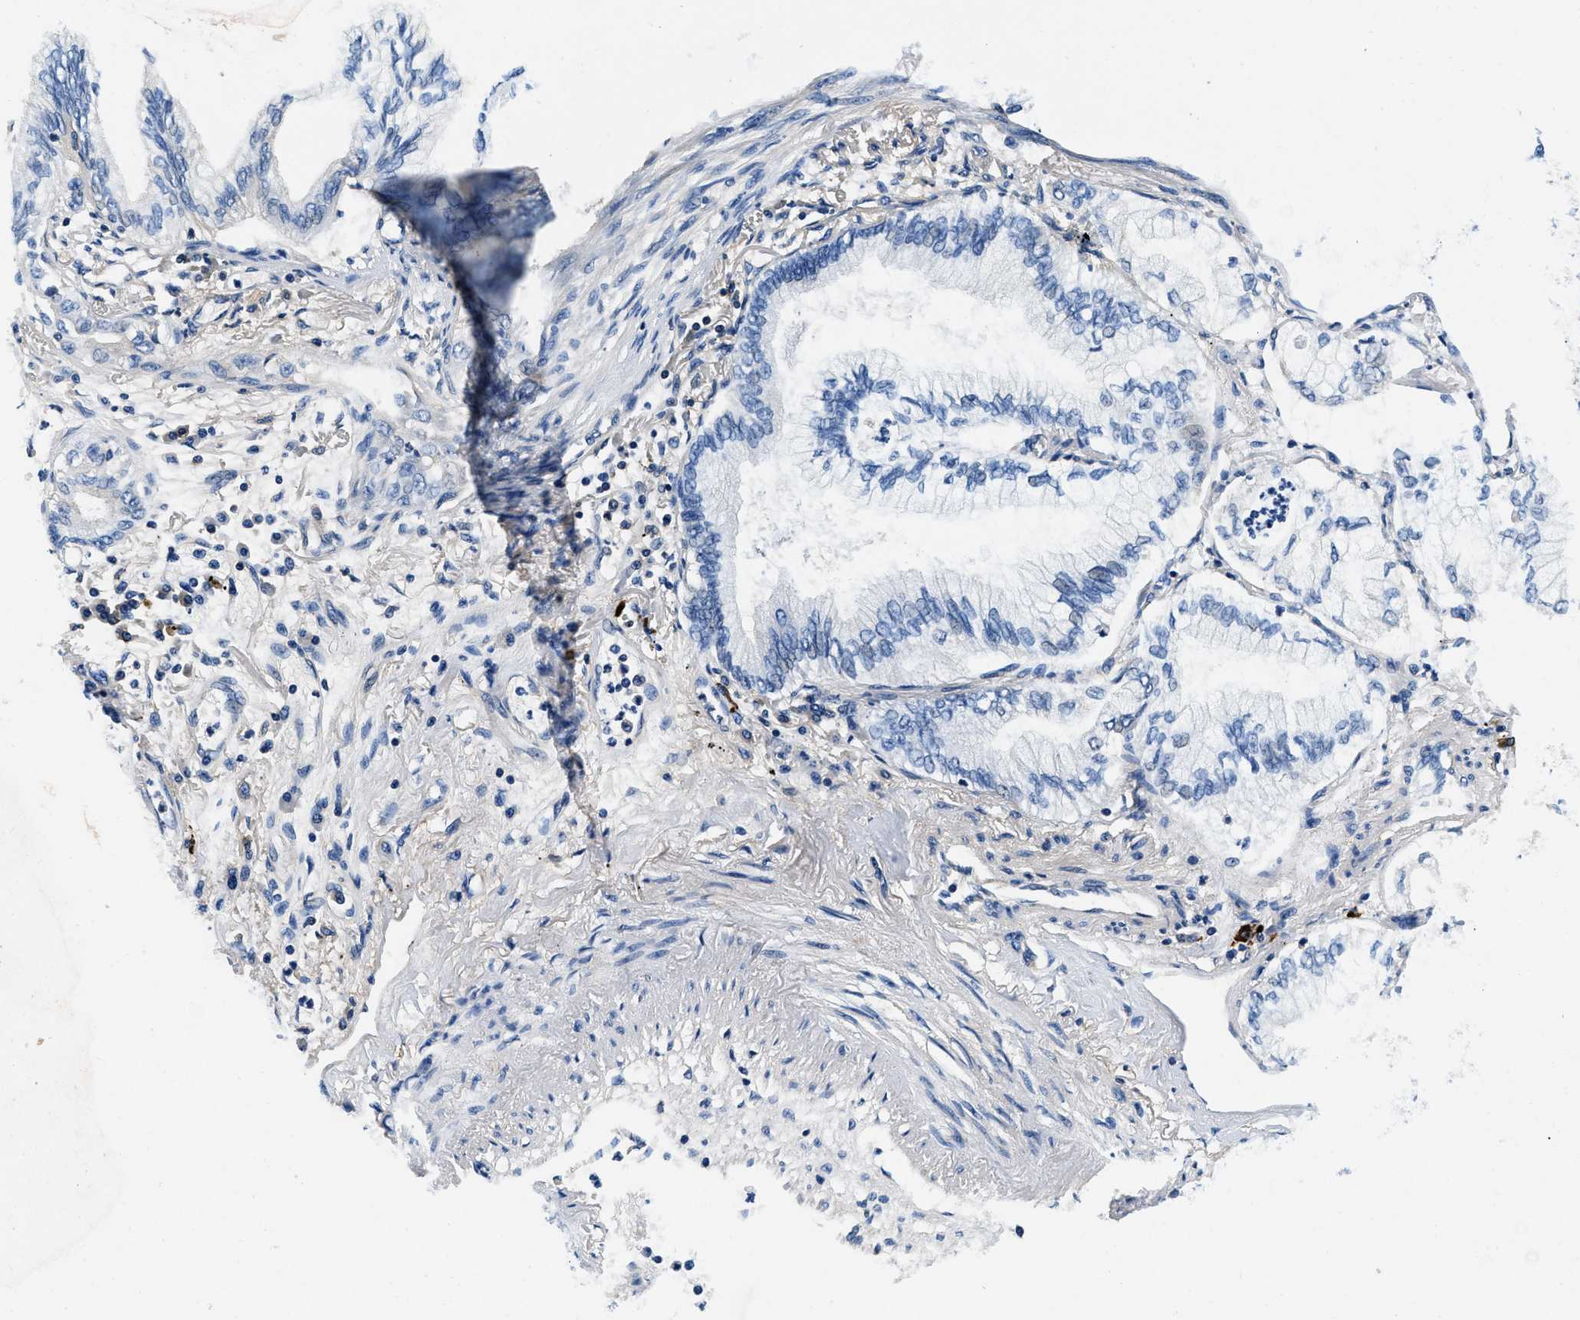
{"staining": {"intensity": "negative", "quantity": "none", "location": "none"}, "tissue": "lung cancer", "cell_type": "Tumor cells", "image_type": "cancer", "snomed": [{"axis": "morphology", "description": "Normal tissue, NOS"}, {"axis": "morphology", "description": "Adenocarcinoma, NOS"}, {"axis": "topography", "description": "Bronchus"}, {"axis": "topography", "description": "Lung"}], "caption": "Immunohistochemistry histopathology image of human lung cancer stained for a protein (brown), which shows no positivity in tumor cells. (IHC, brightfield microscopy, high magnification).", "gene": "ZFAND3", "patient": {"sex": "female", "age": 70}}